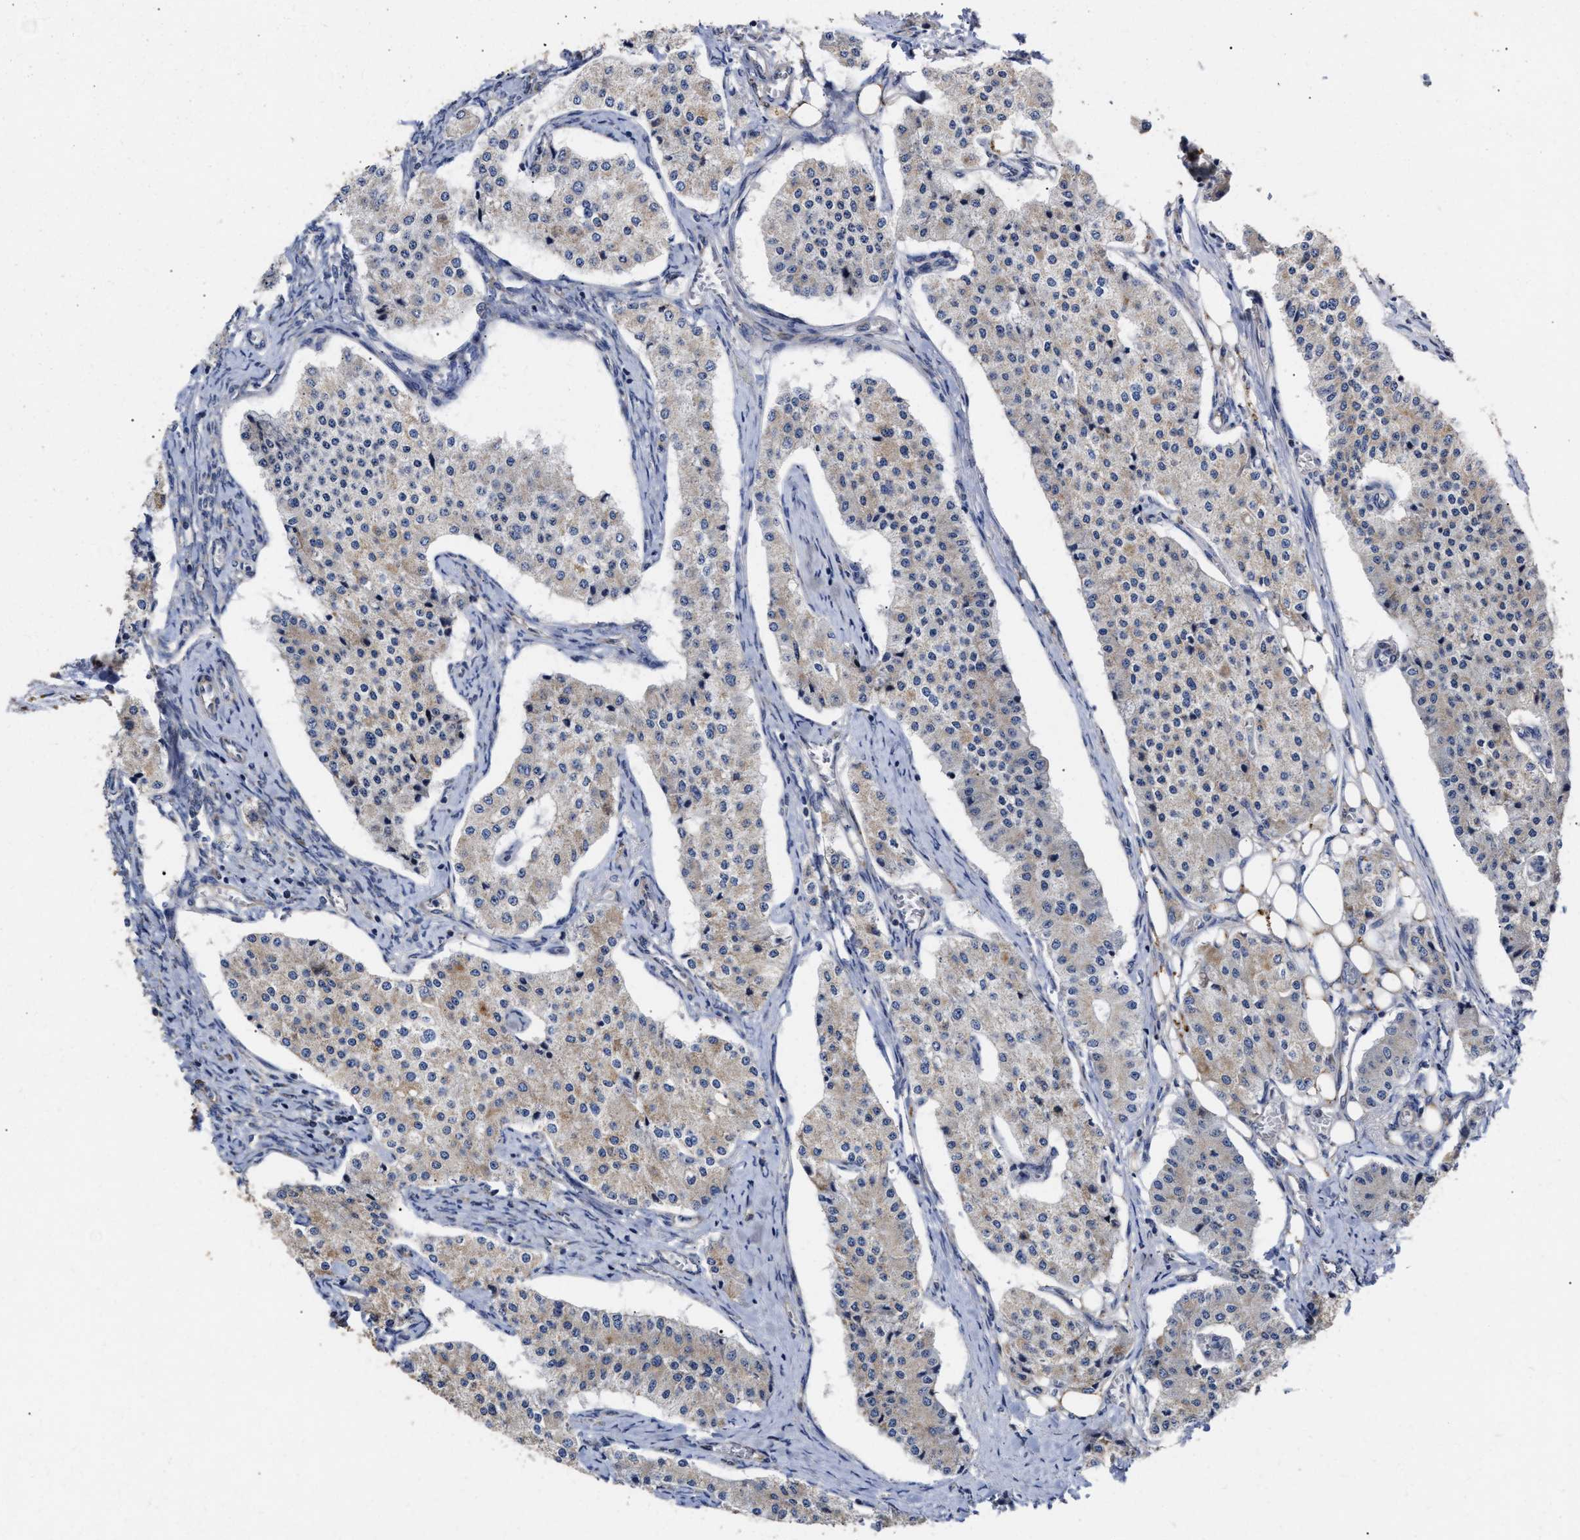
{"staining": {"intensity": "weak", "quantity": "<25%", "location": "cytoplasmic/membranous"}, "tissue": "carcinoid", "cell_type": "Tumor cells", "image_type": "cancer", "snomed": [{"axis": "morphology", "description": "Carcinoid, malignant, NOS"}, {"axis": "topography", "description": "Colon"}], "caption": "IHC histopathology image of carcinoid stained for a protein (brown), which shows no expression in tumor cells. (DAB (3,3'-diaminobenzidine) immunohistochemistry with hematoxylin counter stain).", "gene": "MALSU1", "patient": {"sex": "female", "age": 52}}